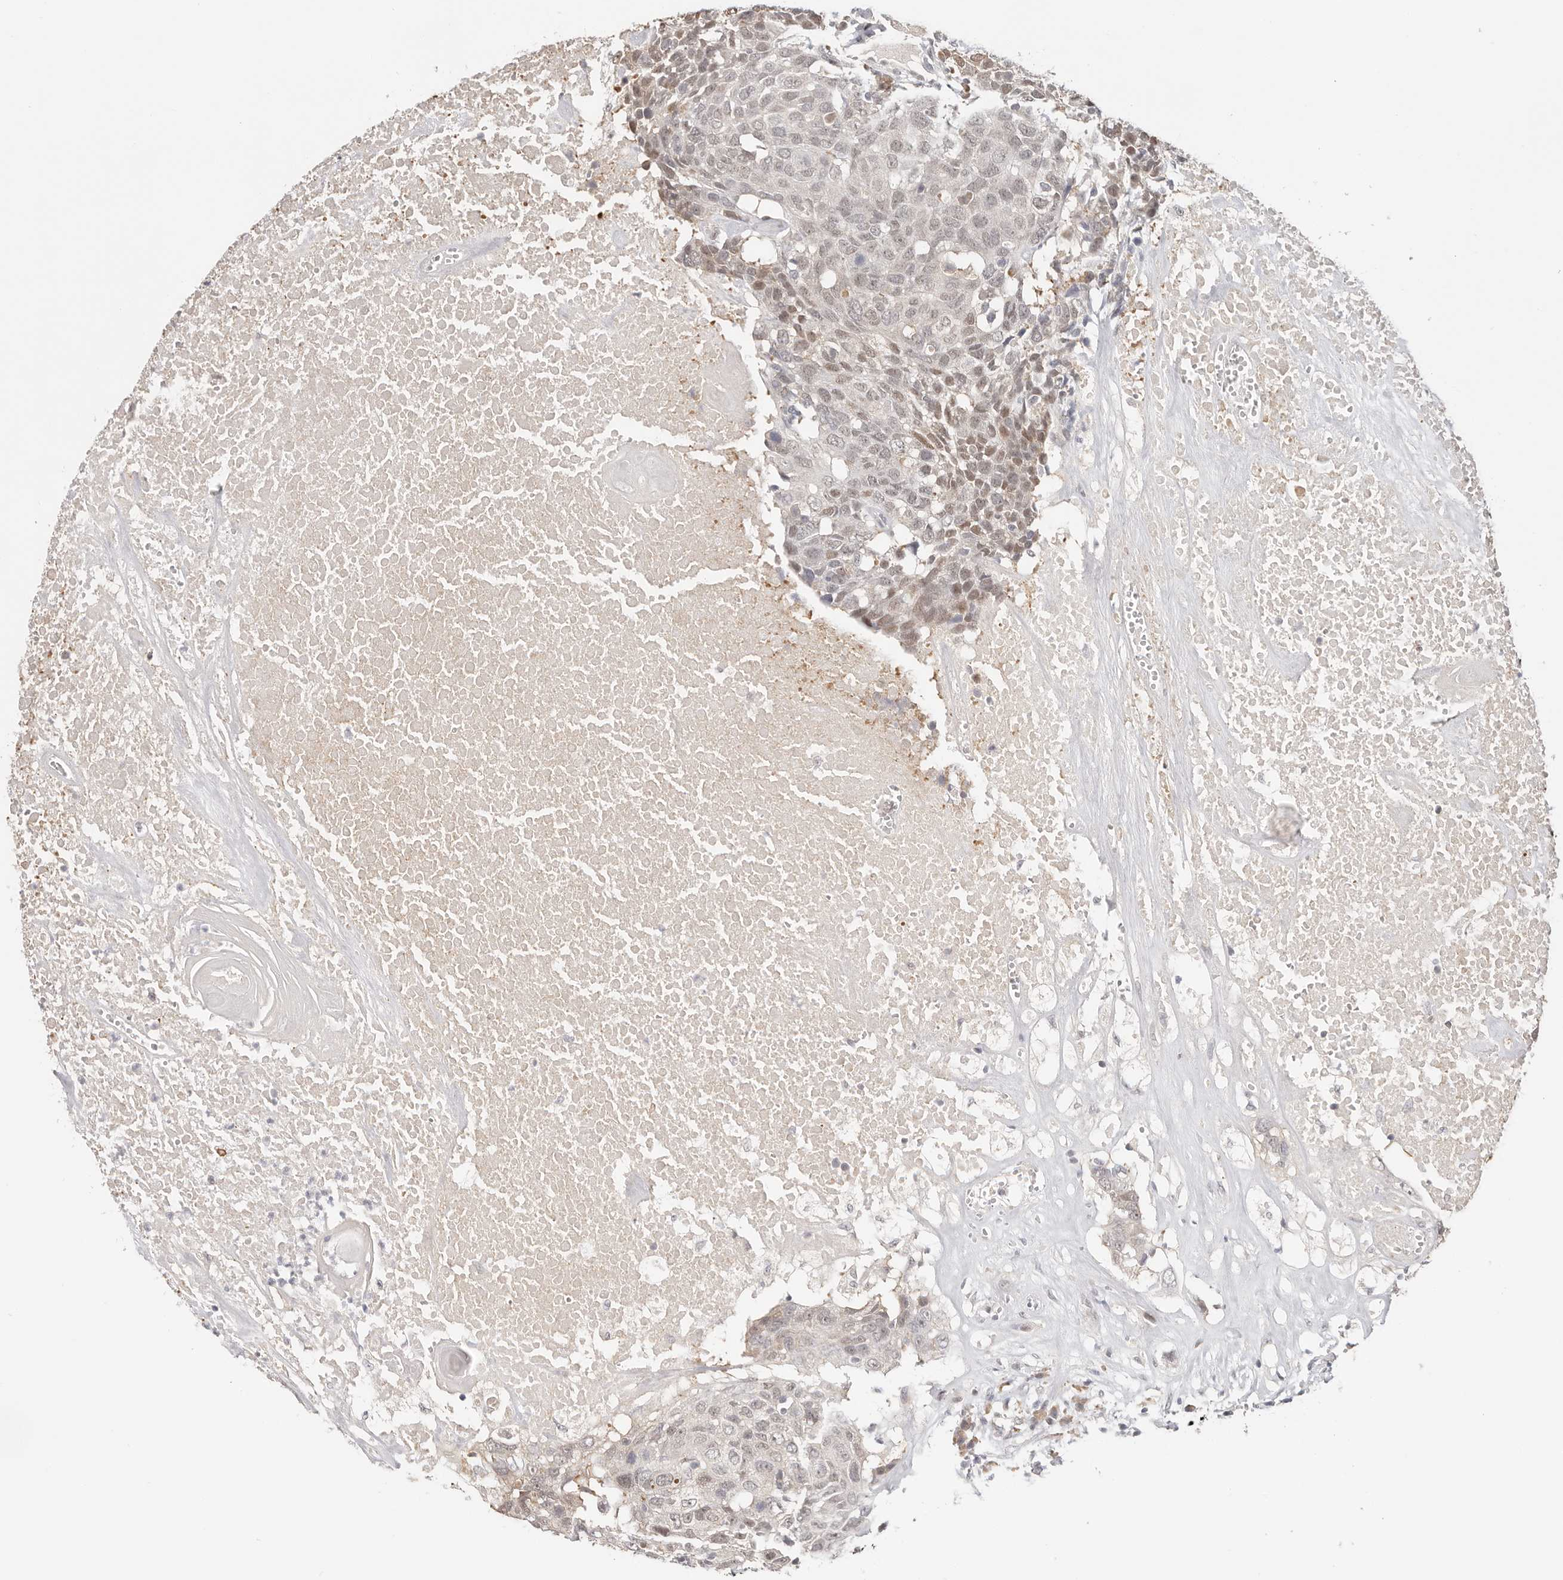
{"staining": {"intensity": "weak", "quantity": "25%-75%", "location": "nuclear"}, "tissue": "head and neck cancer", "cell_type": "Tumor cells", "image_type": "cancer", "snomed": [{"axis": "morphology", "description": "Squamous cell carcinoma, NOS"}, {"axis": "topography", "description": "Head-Neck"}], "caption": "Squamous cell carcinoma (head and neck) stained with IHC displays weak nuclear expression in approximately 25%-75% of tumor cells.", "gene": "LARP7", "patient": {"sex": "male", "age": 66}}